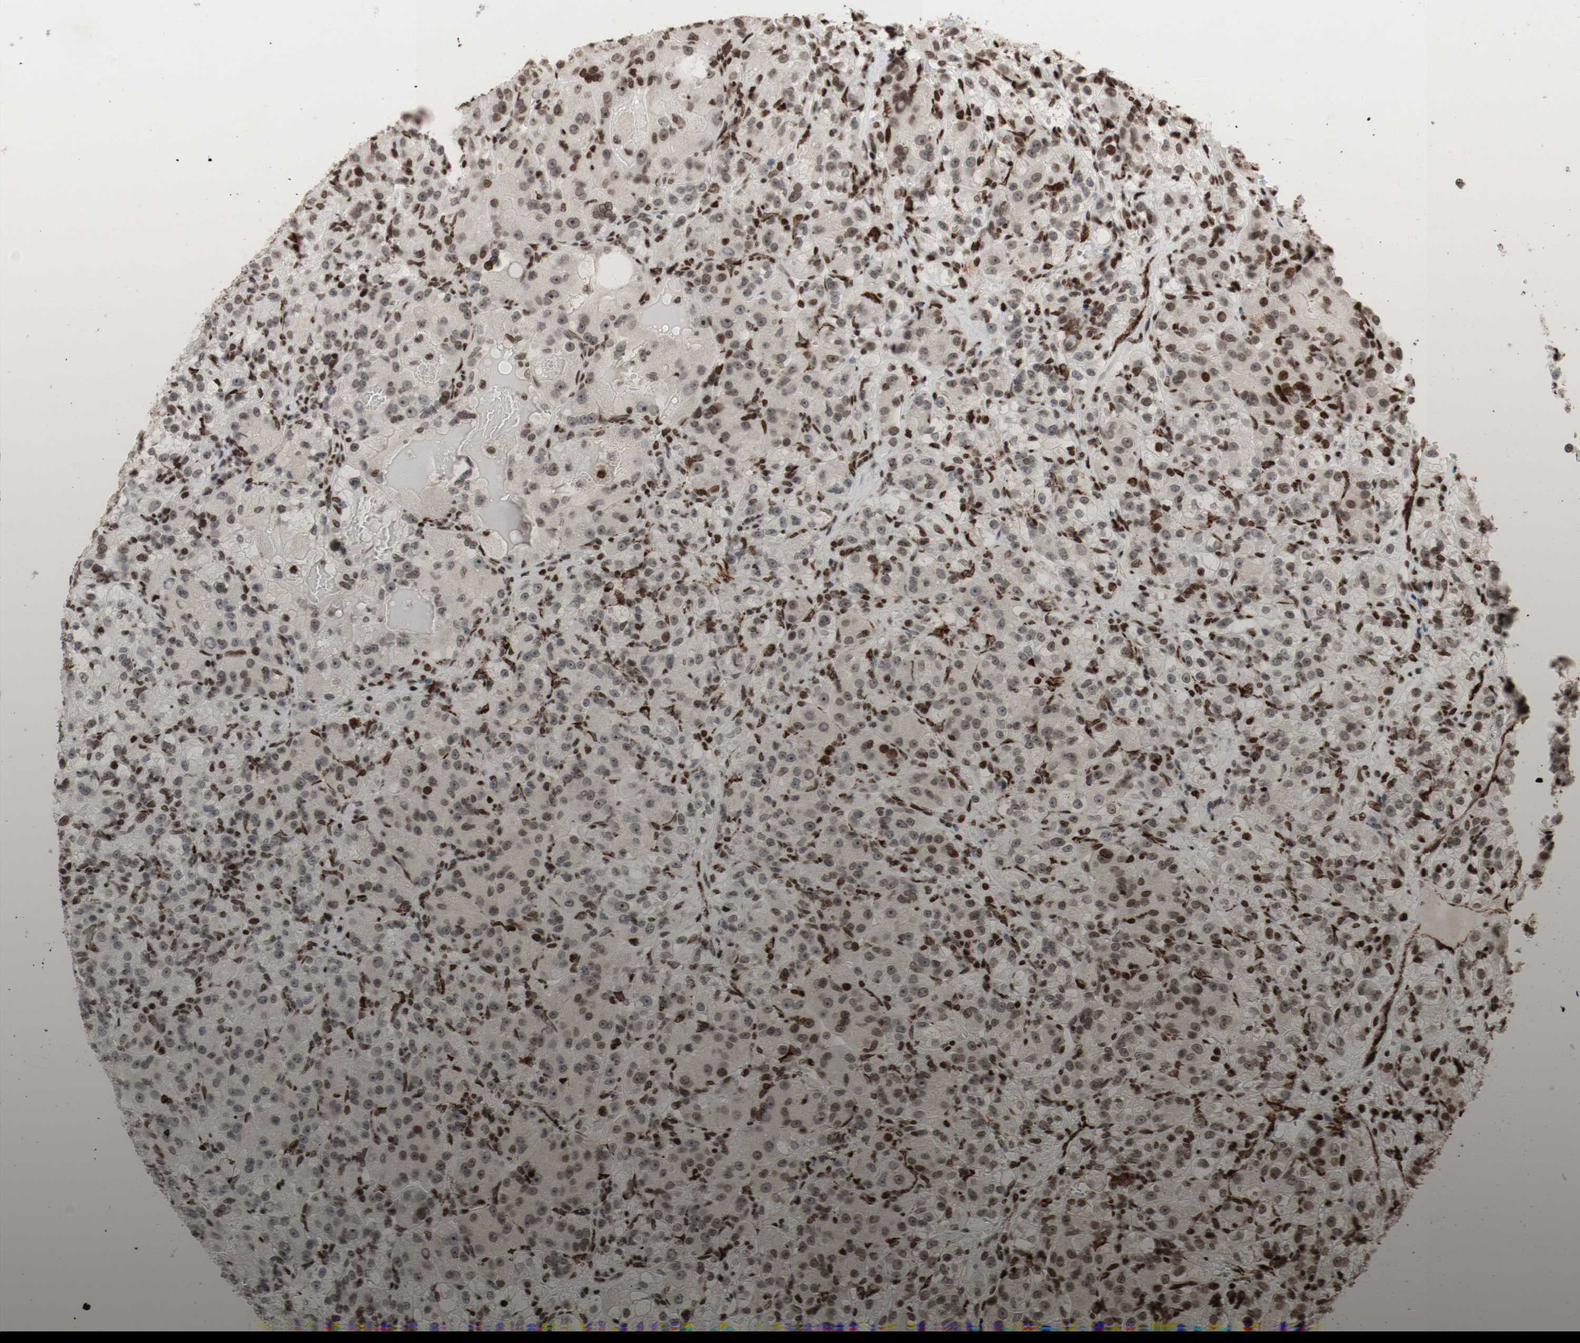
{"staining": {"intensity": "moderate", "quantity": ">75%", "location": "nuclear"}, "tissue": "renal cancer", "cell_type": "Tumor cells", "image_type": "cancer", "snomed": [{"axis": "morphology", "description": "Adenocarcinoma, NOS"}, {"axis": "topography", "description": "Kidney"}], "caption": "Adenocarcinoma (renal) stained with a protein marker demonstrates moderate staining in tumor cells.", "gene": "NCAPD2", "patient": {"sex": "male", "age": 61}}